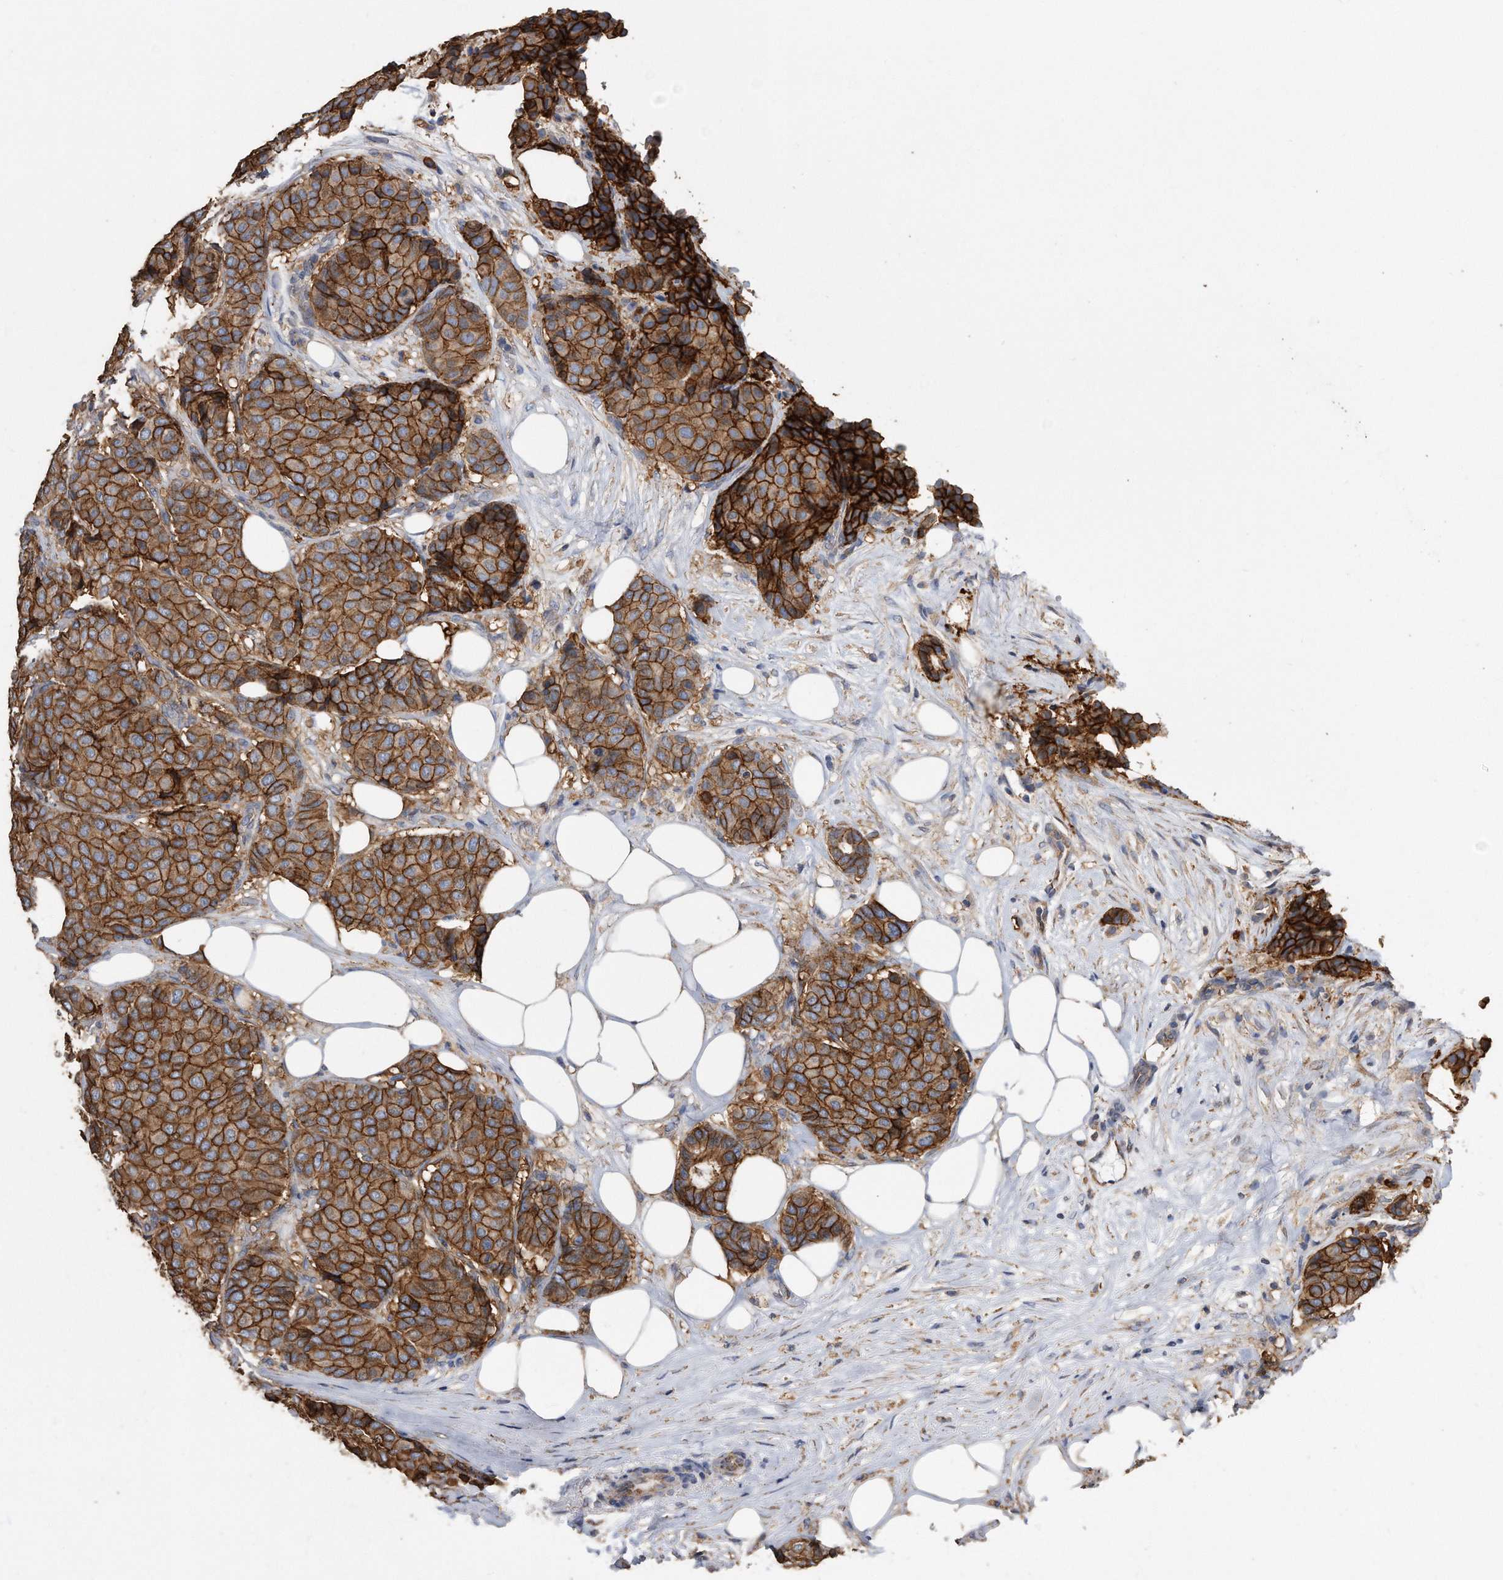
{"staining": {"intensity": "strong", "quantity": ">75%", "location": "cytoplasmic/membranous"}, "tissue": "breast cancer", "cell_type": "Tumor cells", "image_type": "cancer", "snomed": [{"axis": "morphology", "description": "Duct carcinoma"}, {"axis": "topography", "description": "Breast"}], "caption": "Protein expression analysis of human infiltrating ductal carcinoma (breast) reveals strong cytoplasmic/membranous staining in about >75% of tumor cells.", "gene": "CDCP1", "patient": {"sex": "female", "age": 75}}